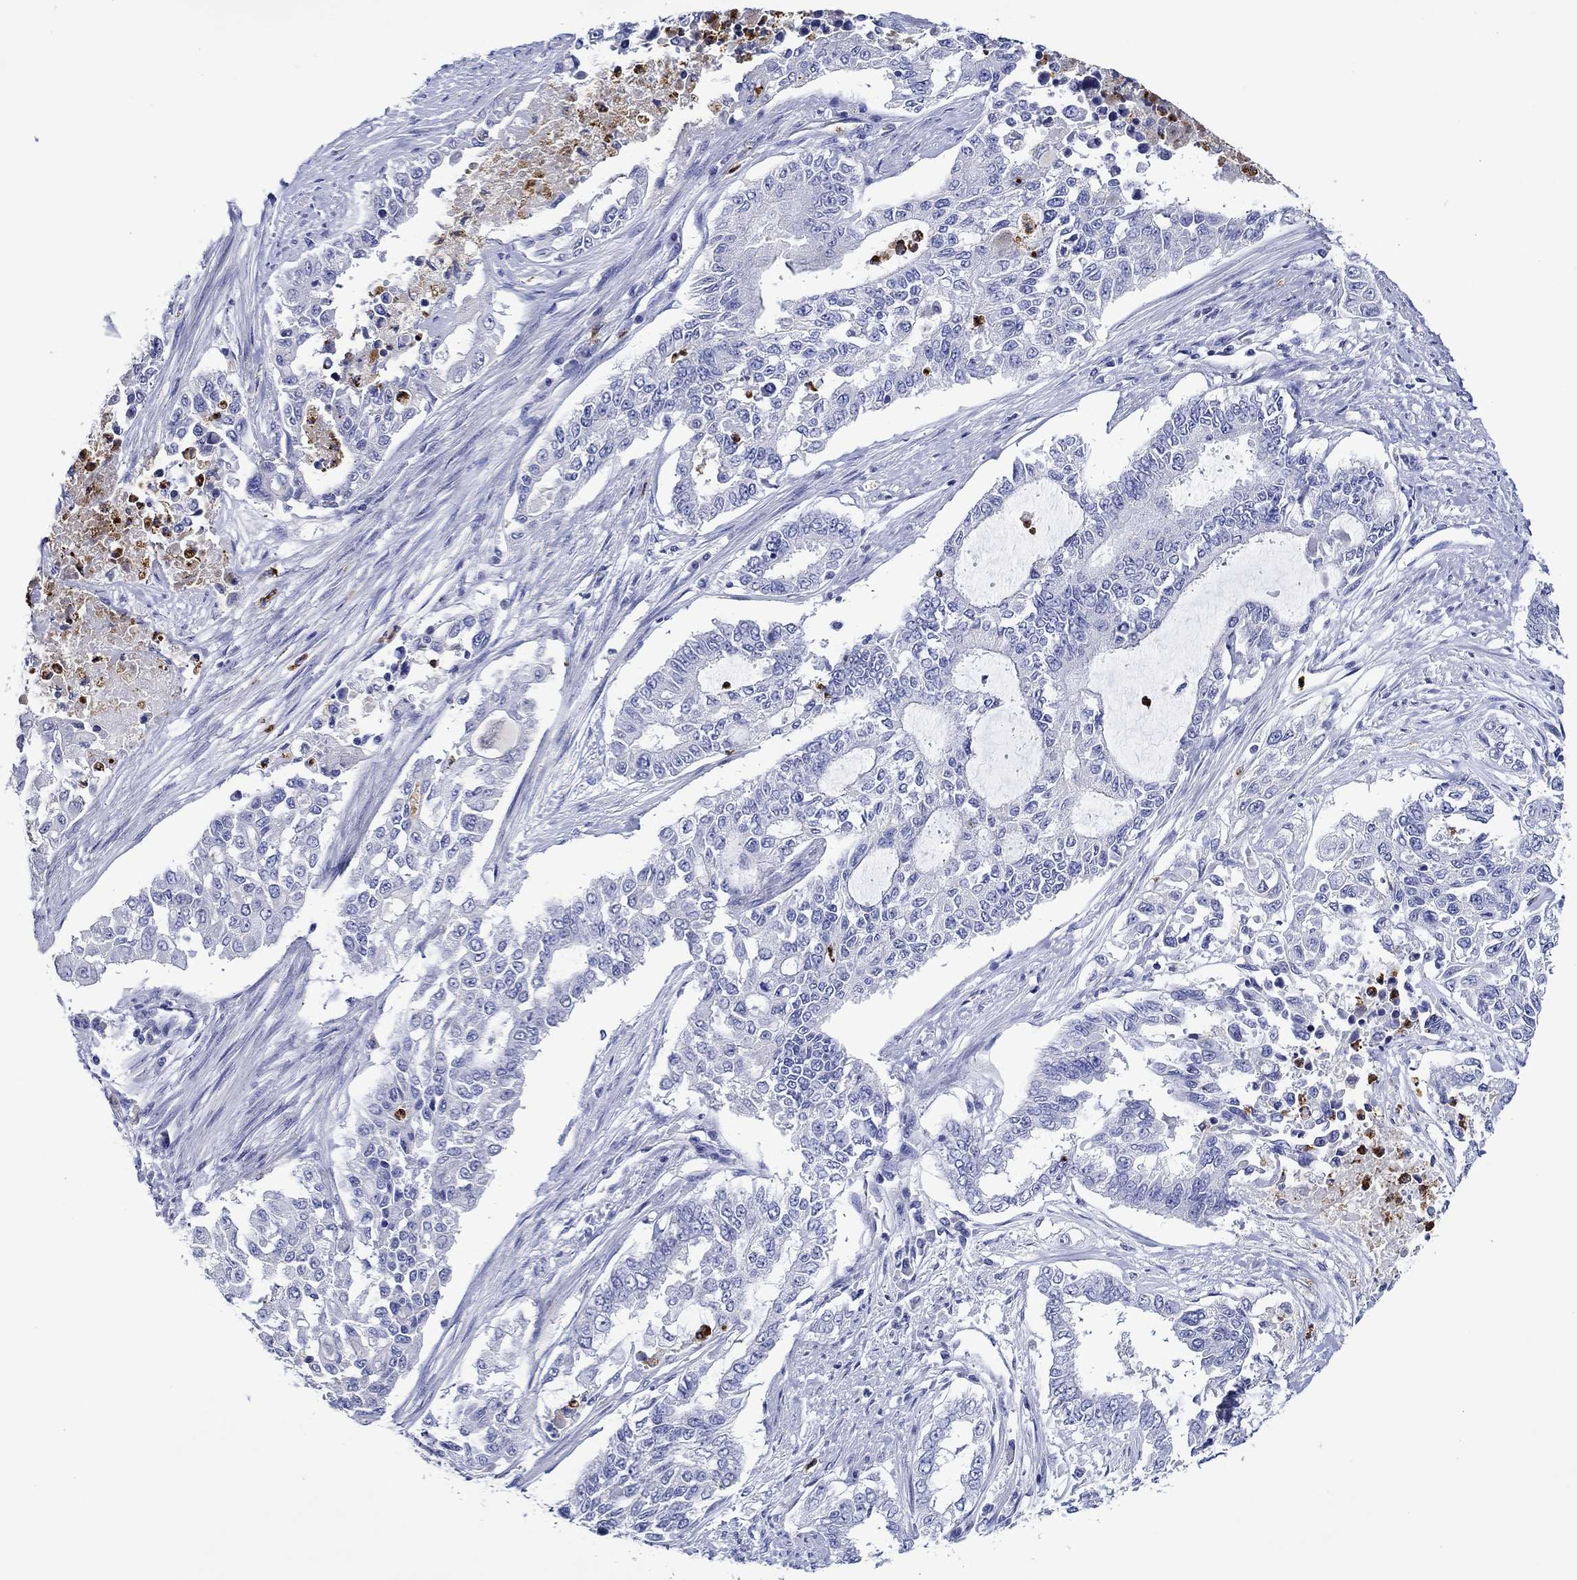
{"staining": {"intensity": "negative", "quantity": "none", "location": "none"}, "tissue": "endometrial cancer", "cell_type": "Tumor cells", "image_type": "cancer", "snomed": [{"axis": "morphology", "description": "Adenocarcinoma, NOS"}, {"axis": "topography", "description": "Uterus"}], "caption": "There is no significant staining in tumor cells of endometrial cancer.", "gene": "EPX", "patient": {"sex": "female", "age": 59}}